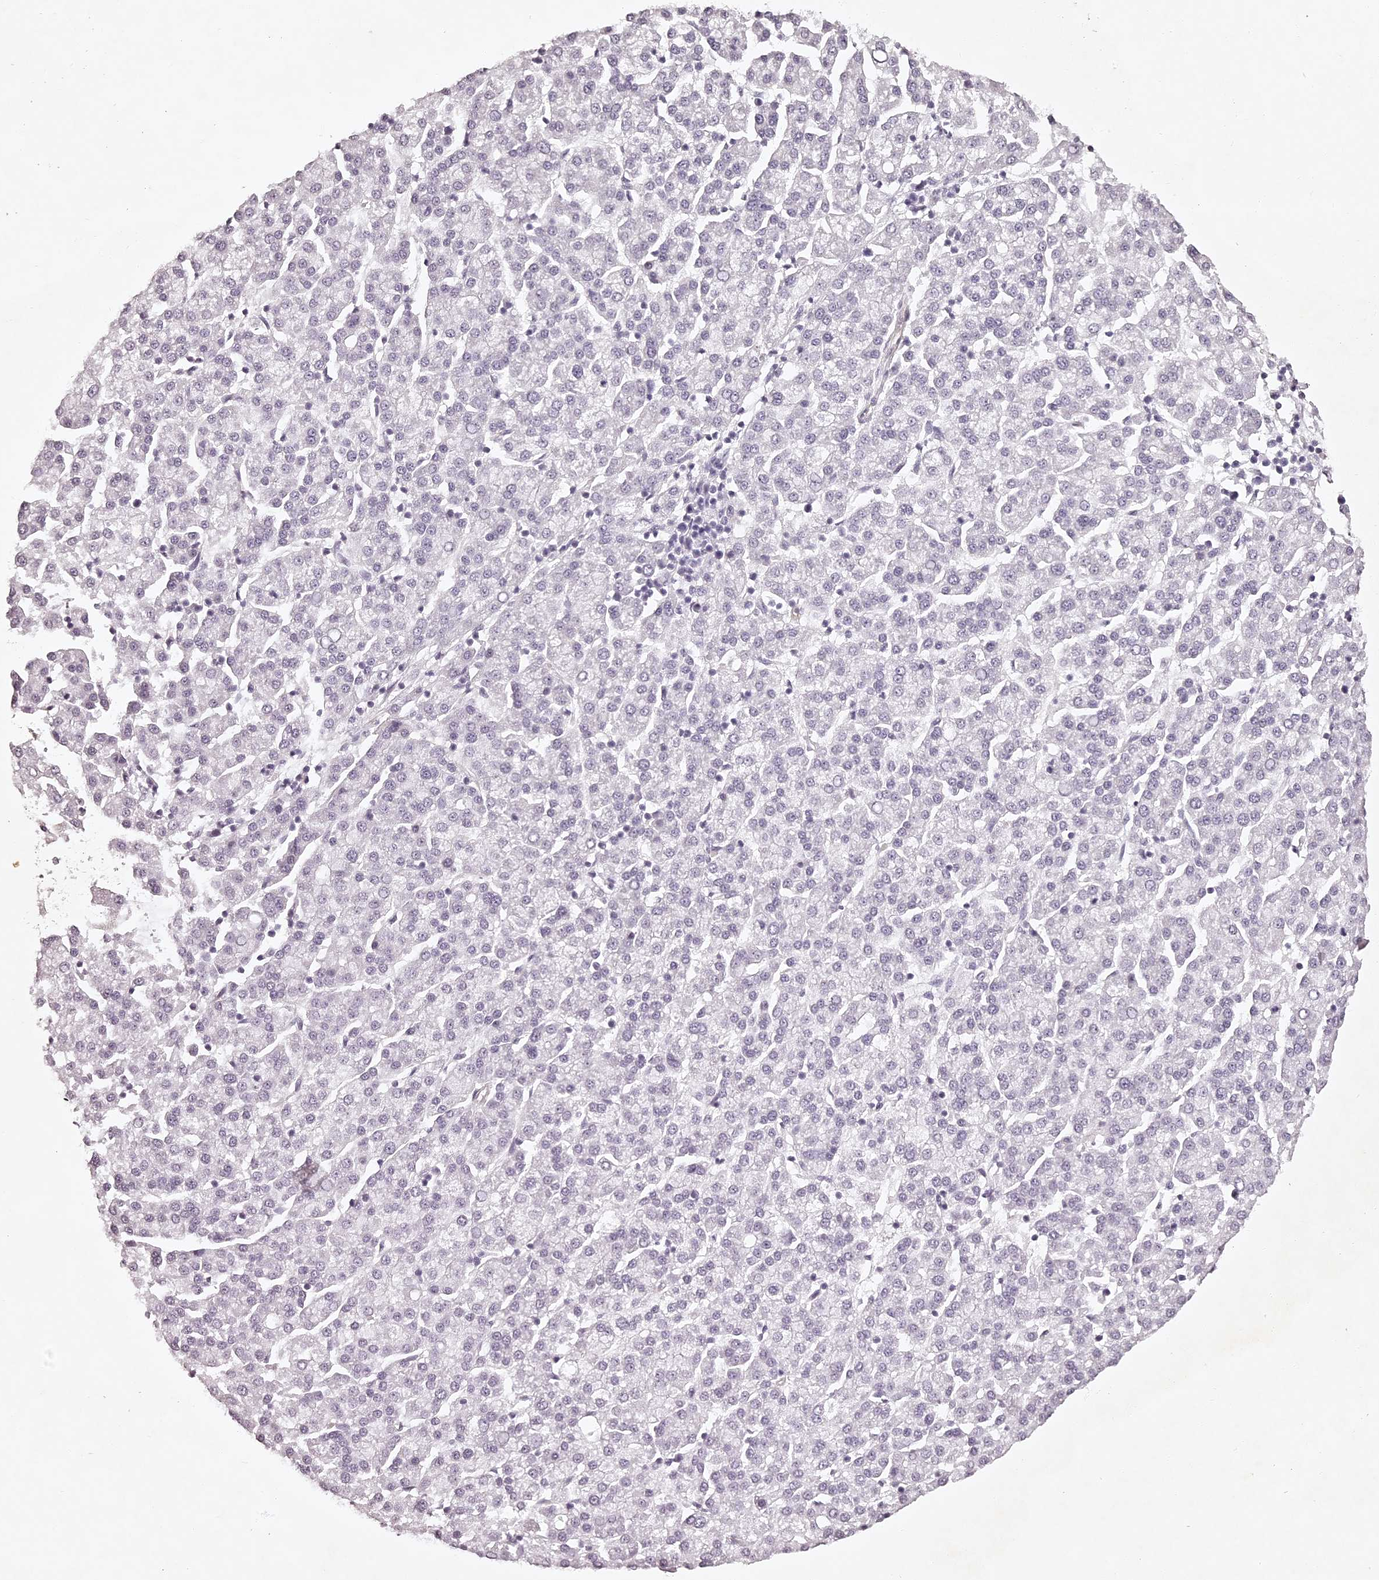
{"staining": {"intensity": "negative", "quantity": "none", "location": "none"}, "tissue": "liver cancer", "cell_type": "Tumor cells", "image_type": "cancer", "snomed": [{"axis": "morphology", "description": "Carcinoma, Hepatocellular, NOS"}, {"axis": "topography", "description": "Liver"}], "caption": "Immunohistochemical staining of liver hepatocellular carcinoma exhibits no significant staining in tumor cells.", "gene": "ELAPOR1", "patient": {"sex": "female", "age": 58}}